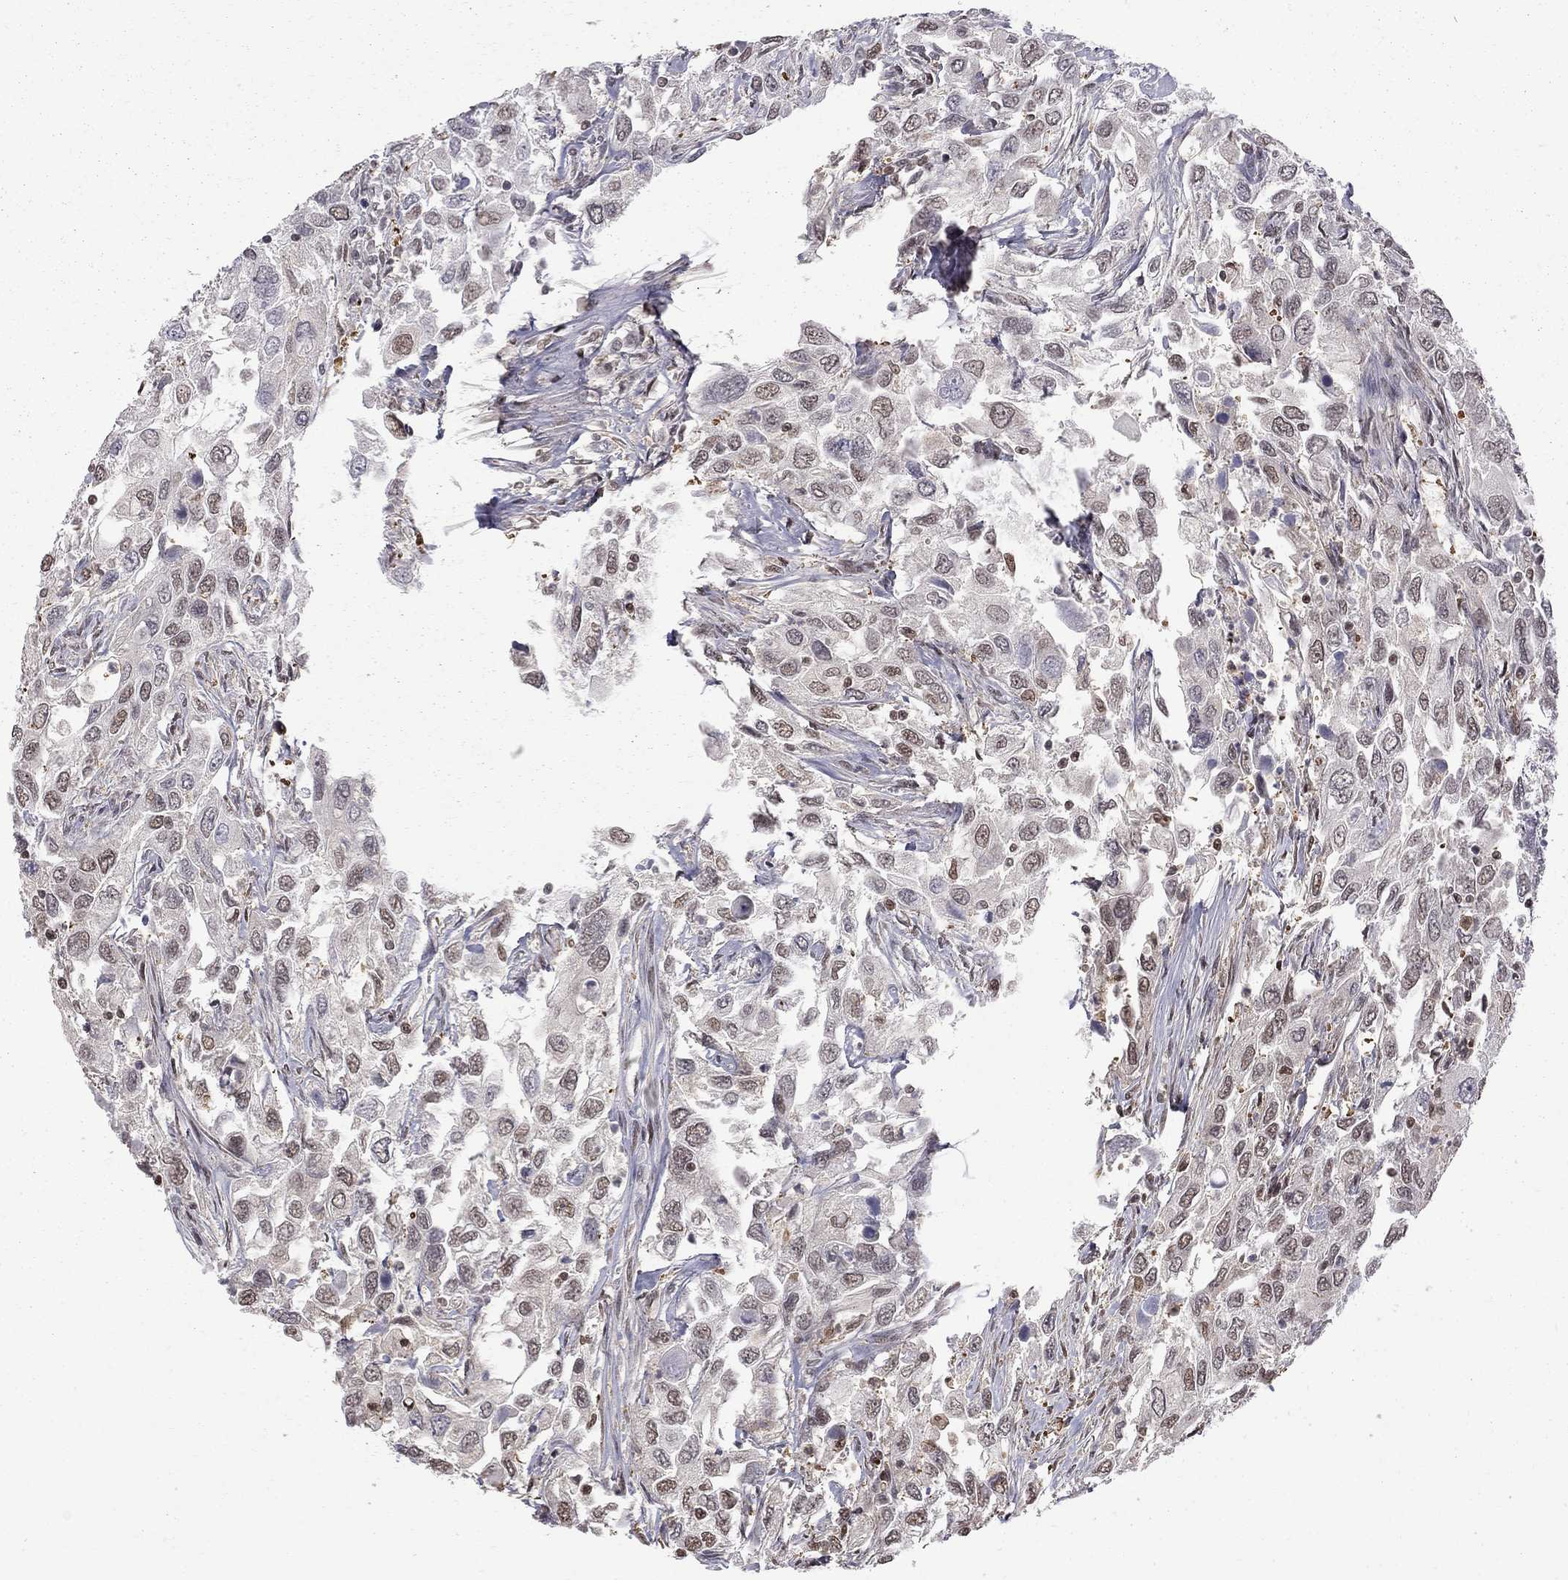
{"staining": {"intensity": "weak", "quantity": "<25%", "location": "nuclear"}, "tissue": "urothelial cancer", "cell_type": "Tumor cells", "image_type": "cancer", "snomed": [{"axis": "morphology", "description": "Urothelial carcinoma, High grade"}, {"axis": "topography", "description": "Urinary bladder"}], "caption": "The histopathology image displays no staining of tumor cells in urothelial carcinoma (high-grade).", "gene": "RFWD3", "patient": {"sex": "male", "age": 76}}